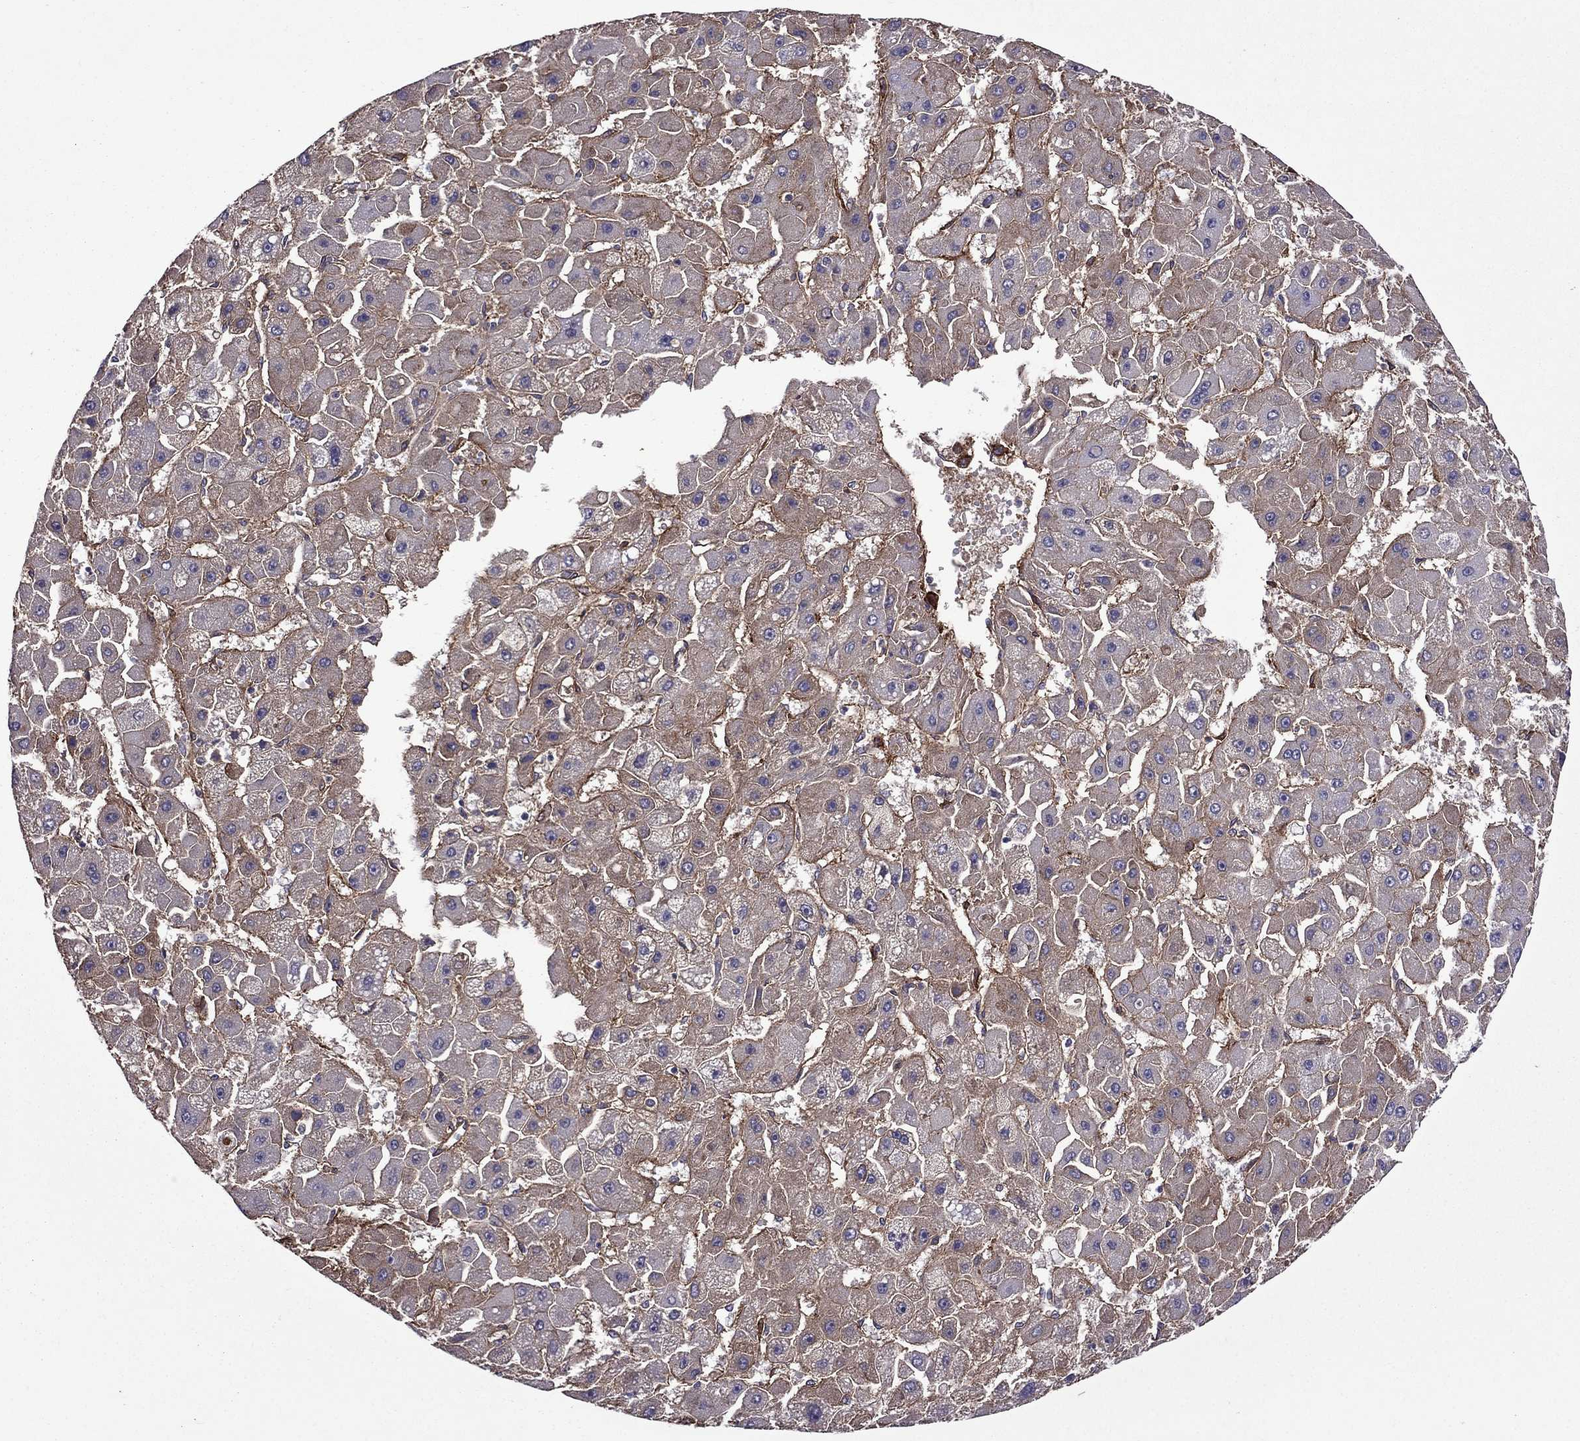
{"staining": {"intensity": "moderate", "quantity": ">75%", "location": "cytoplasmic/membranous"}, "tissue": "liver cancer", "cell_type": "Tumor cells", "image_type": "cancer", "snomed": [{"axis": "morphology", "description": "Carcinoma, Hepatocellular, NOS"}, {"axis": "topography", "description": "Liver"}], "caption": "The photomicrograph displays immunohistochemical staining of liver hepatocellular carcinoma. There is moderate cytoplasmic/membranous expression is appreciated in approximately >75% of tumor cells. Ihc stains the protein of interest in brown and the nuclei are stained blue.", "gene": "ITGB1", "patient": {"sex": "female", "age": 25}}